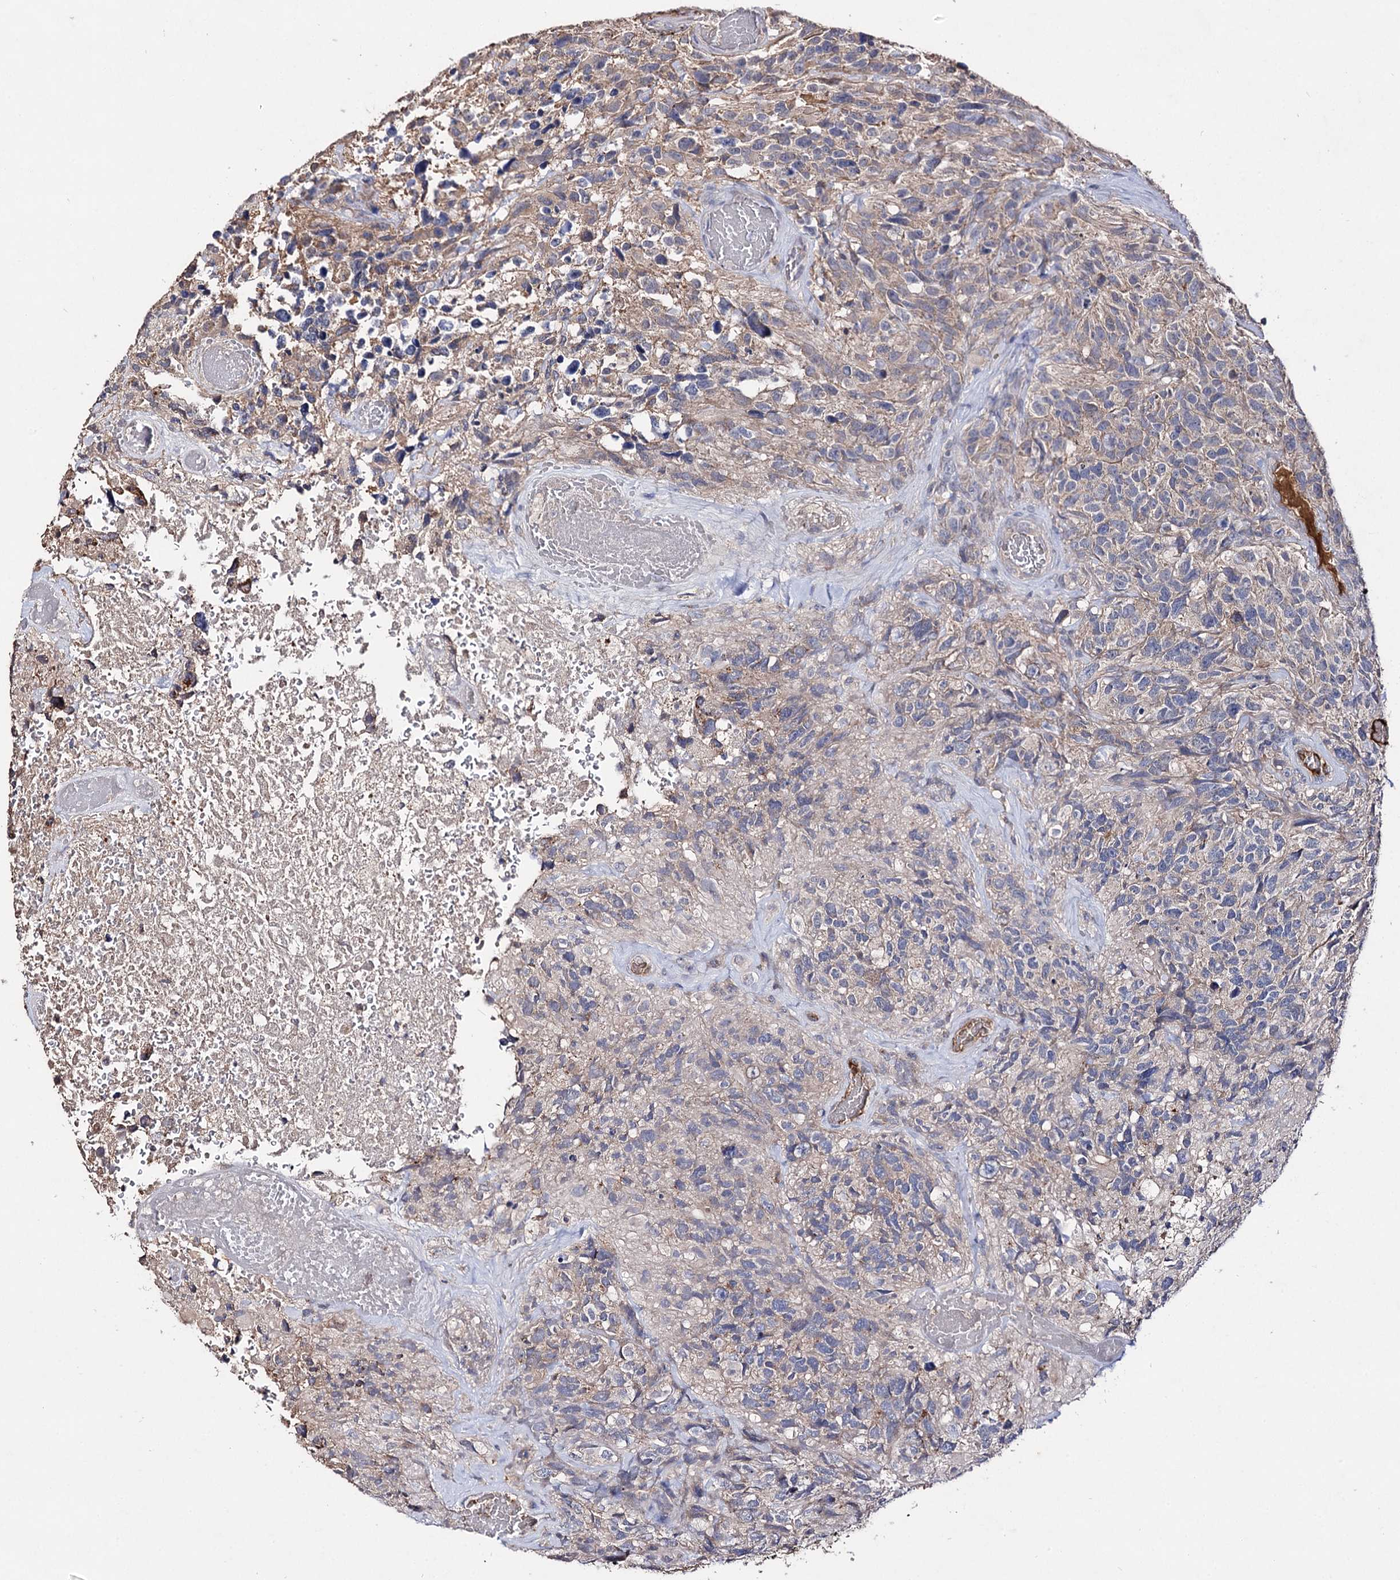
{"staining": {"intensity": "weak", "quantity": "<25%", "location": "cytoplasmic/membranous"}, "tissue": "glioma", "cell_type": "Tumor cells", "image_type": "cancer", "snomed": [{"axis": "morphology", "description": "Glioma, malignant, High grade"}, {"axis": "topography", "description": "Brain"}], "caption": "Tumor cells are negative for brown protein staining in malignant glioma (high-grade).", "gene": "ARFIP2", "patient": {"sex": "male", "age": 69}}